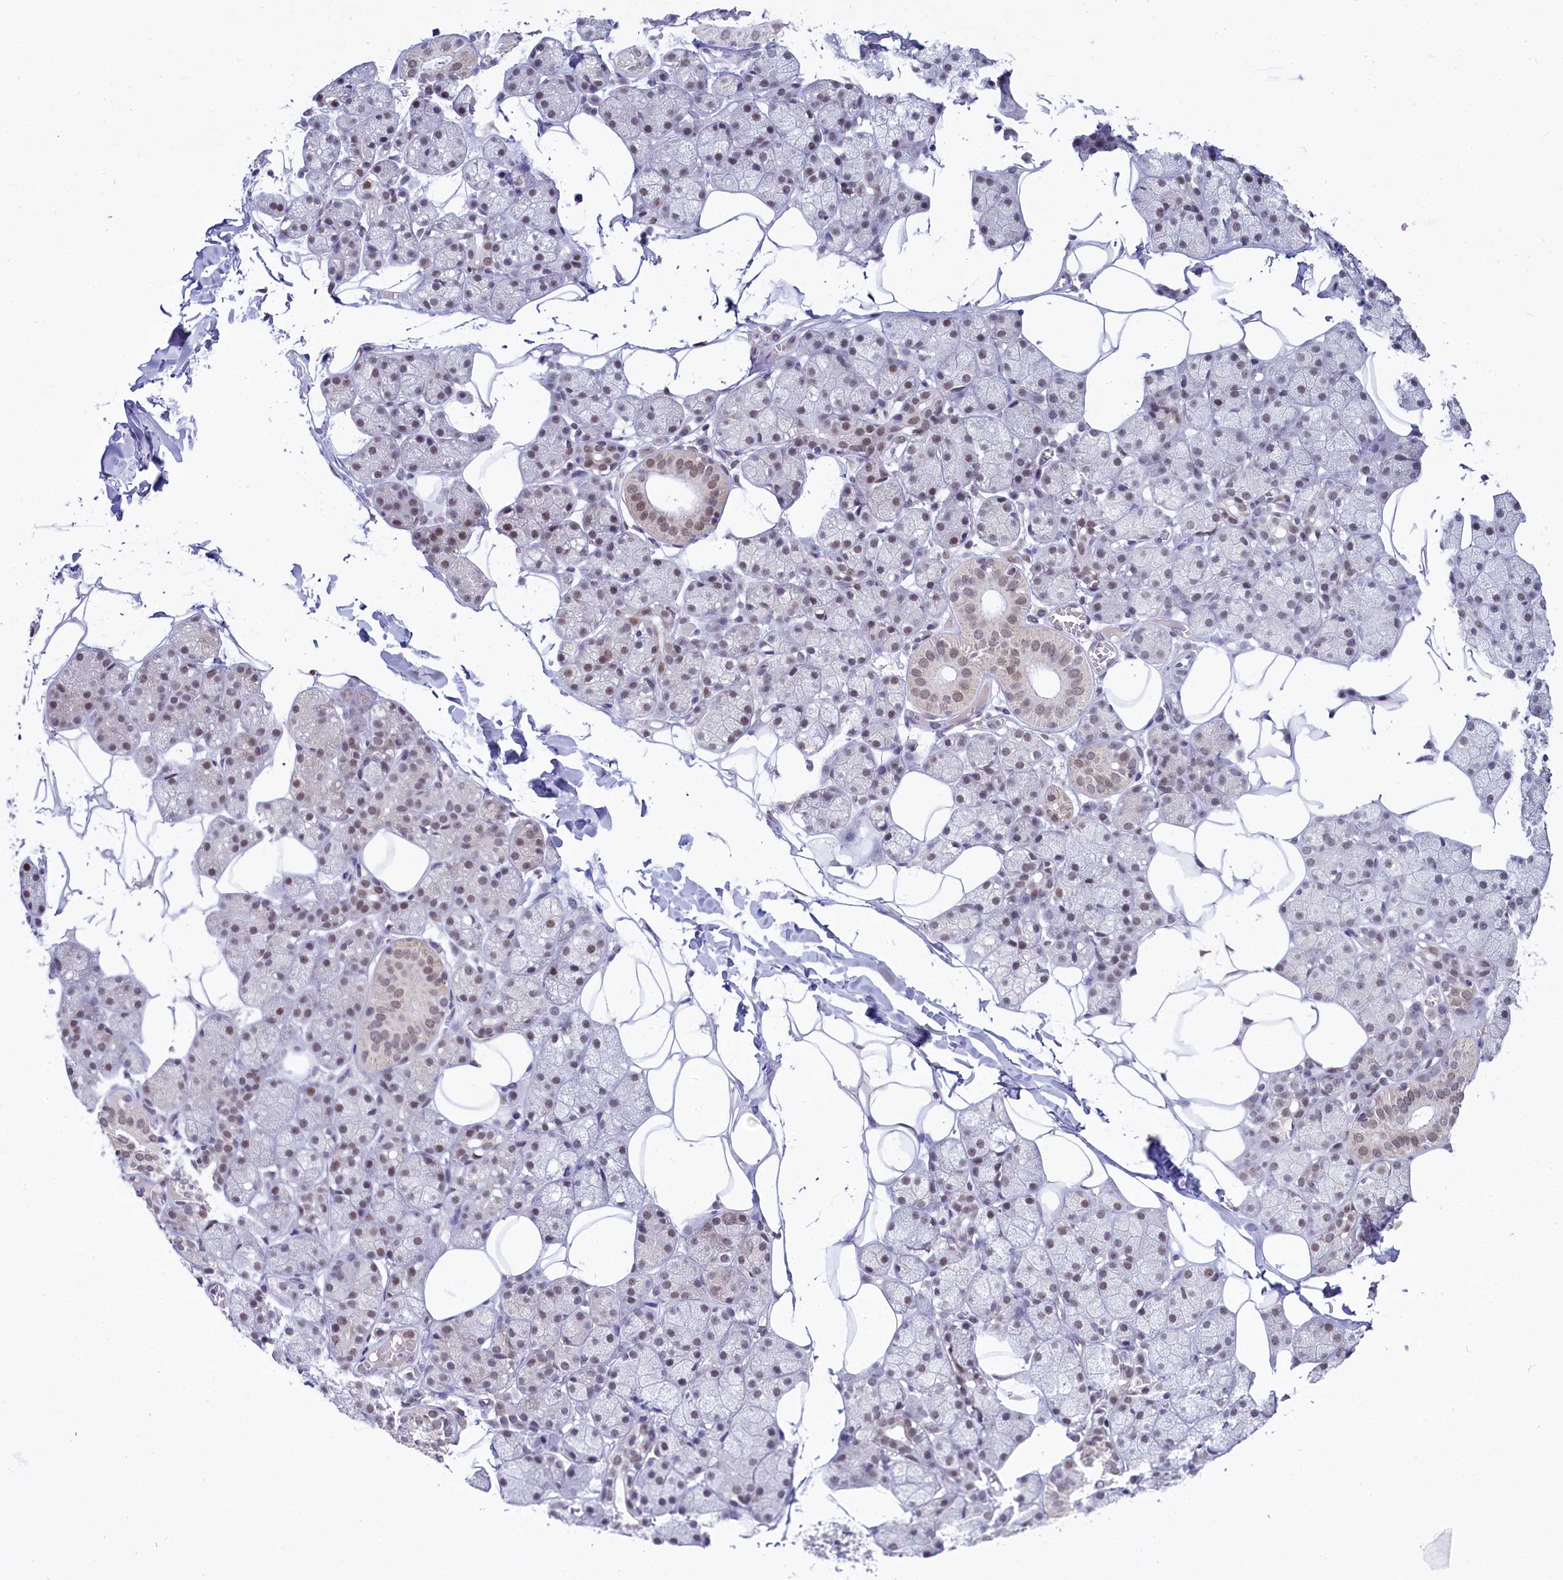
{"staining": {"intensity": "weak", "quantity": "<25%", "location": "cytoplasmic/membranous,nuclear"}, "tissue": "salivary gland", "cell_type": "Glandular cells", "image_type": "normal", "snomed": [{"axis": "morphology", "description": "Normal tissue, NOS"}, {"axis": "topography", "description": "Salivary gland"}], "caption": "Protein analysis of unremarkable salivary gland exhibits no significant positivity in glandular cells.", "gene": "PPHLN1", "patient": {"sex": "female", "age": 33}}